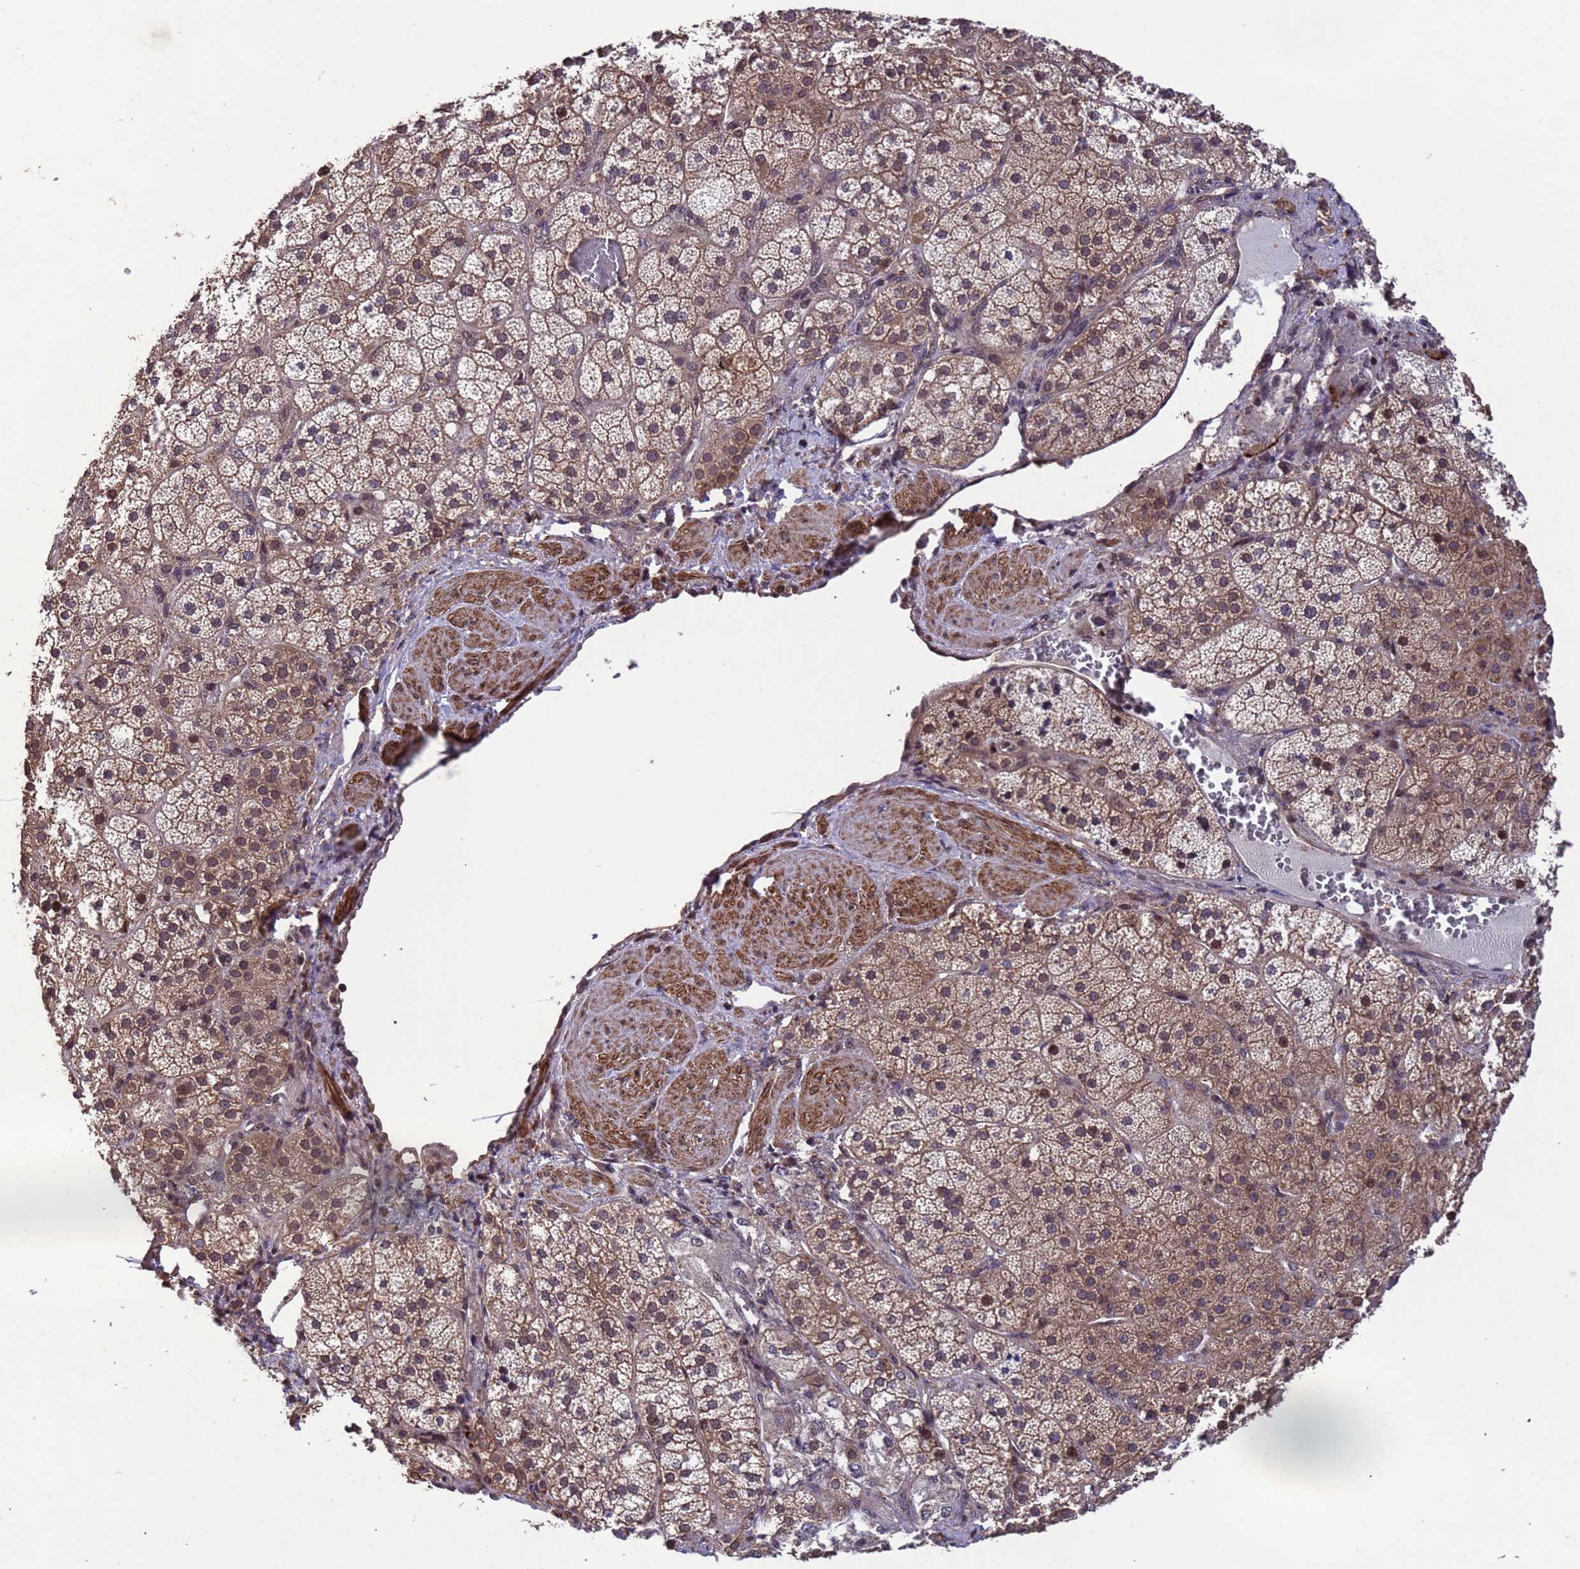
{"staining": {"intensity": "moderate", "quantity": ">75%", "location": "cytoplasmic/membranous,nuclear"}, "tissue": "adrenal gland", "cell_type": "Glandular cells", "image_type": "normal", "snomed": [{"axis": "morphology", "description": "Normal tissue, NOS"}, {"axis": "topography", "description": "Adrenal gland"}], "caption": "This image shows IHC staining of unremarkable human adrenal gland, with medium moderate cytoplasmic/membranous,nuclear positivity in about >75% of glandular cells.", "gene": "VSTM4", "patient": {"sex": "male", "age": 57}}